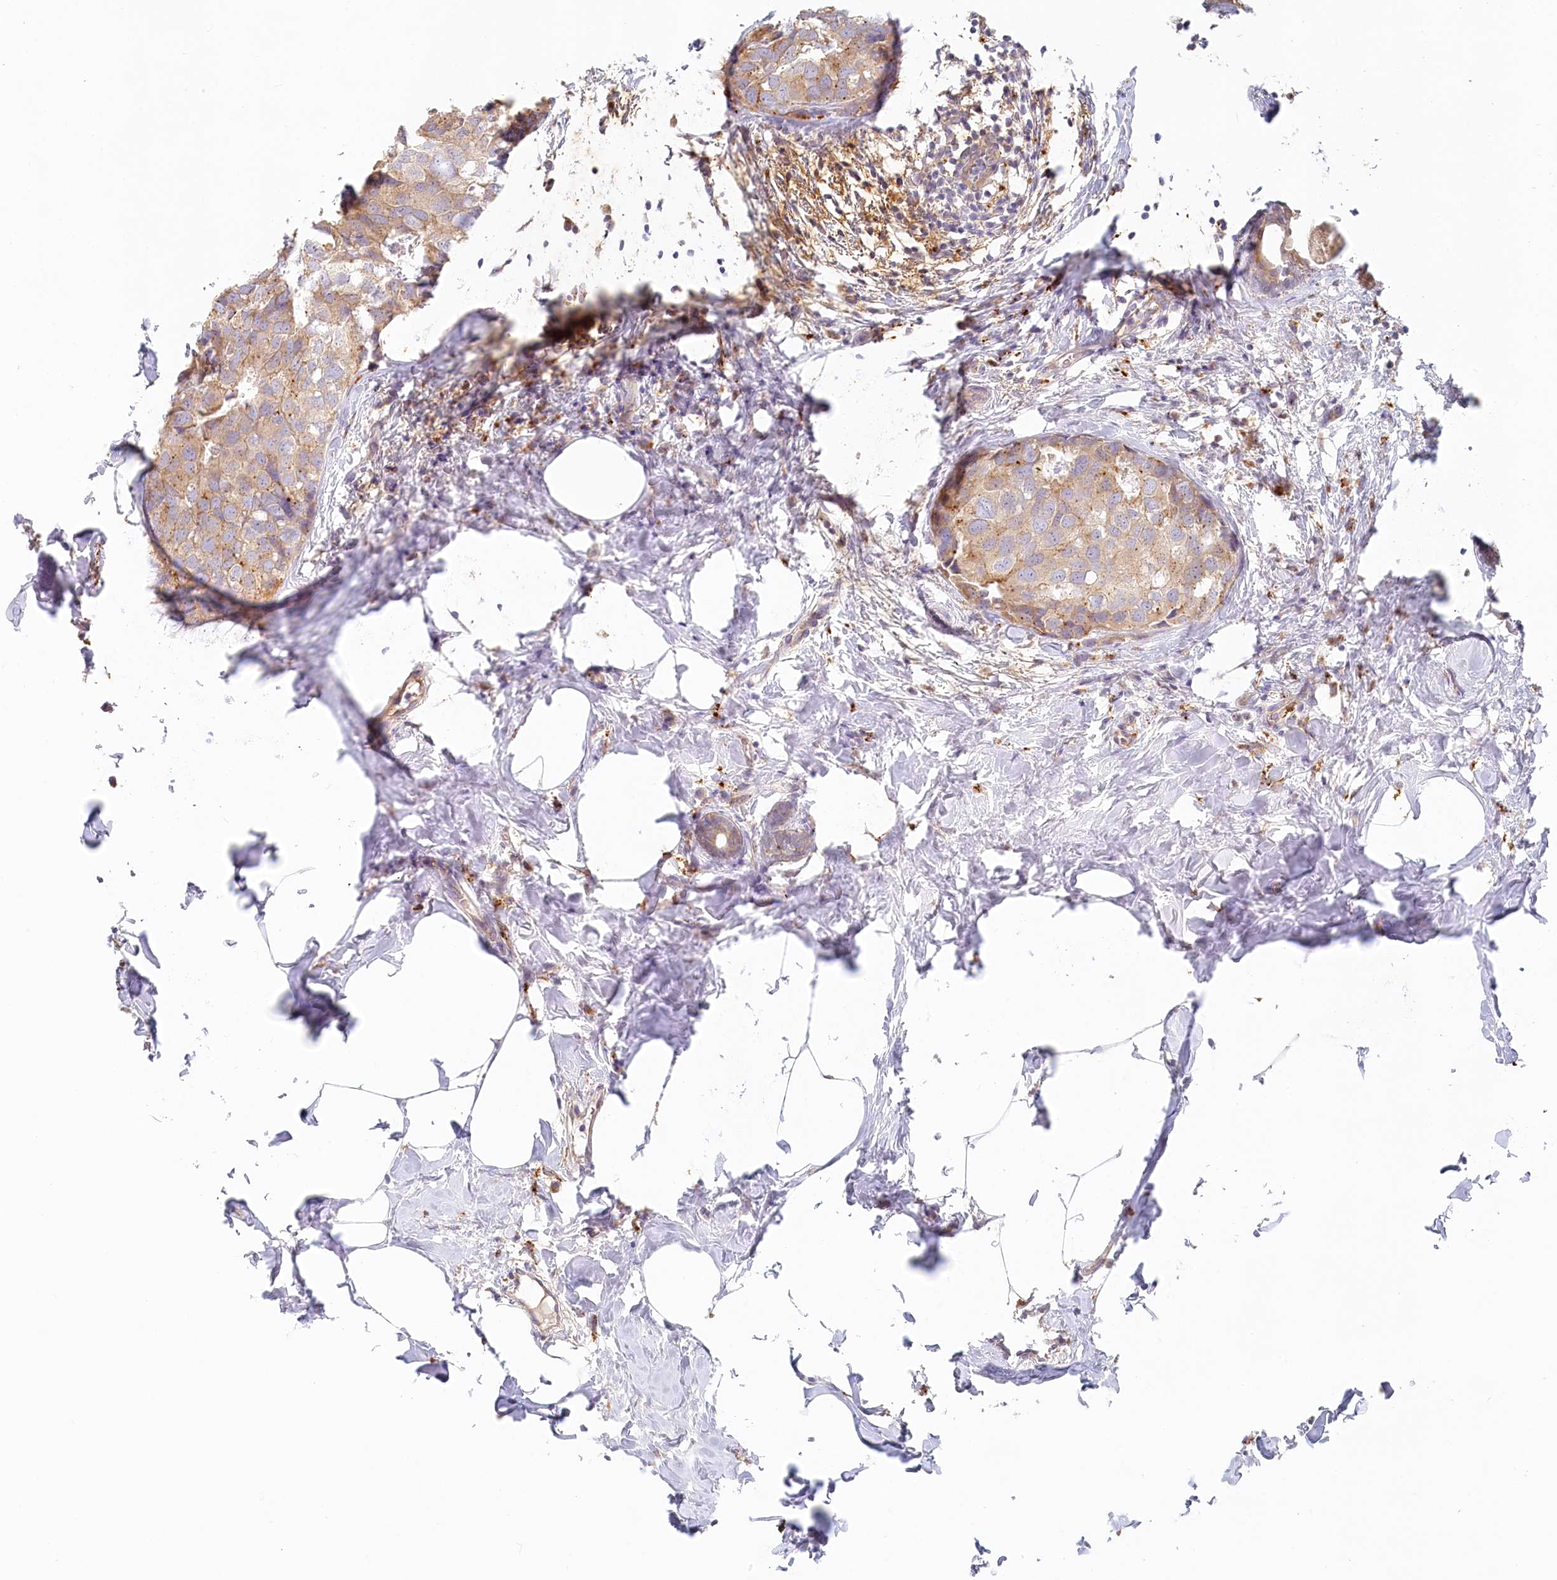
{"staining": {"intensity": "weak", "quantity": ">75%", "location": "cytoplasmic/membranous"}, "tissue": "breast cancer", "cell_type": "Tumor cells", "image_type": "cancer", "snomed": [{"axis": "morphology", "description": "Normal tissue, NOS"}, {"axis": "morphology", "description": "Duct carcinoma"}, {"axis": "topography", "description": "Breast"}], "caption": "Breast infiltrating ductal carcinoma stained for a protein displays weak cytoplasmic/membranous positivity in tumor cells.", "gene": "VSIG1", "patient": {"sex": "female", "age": 50}}